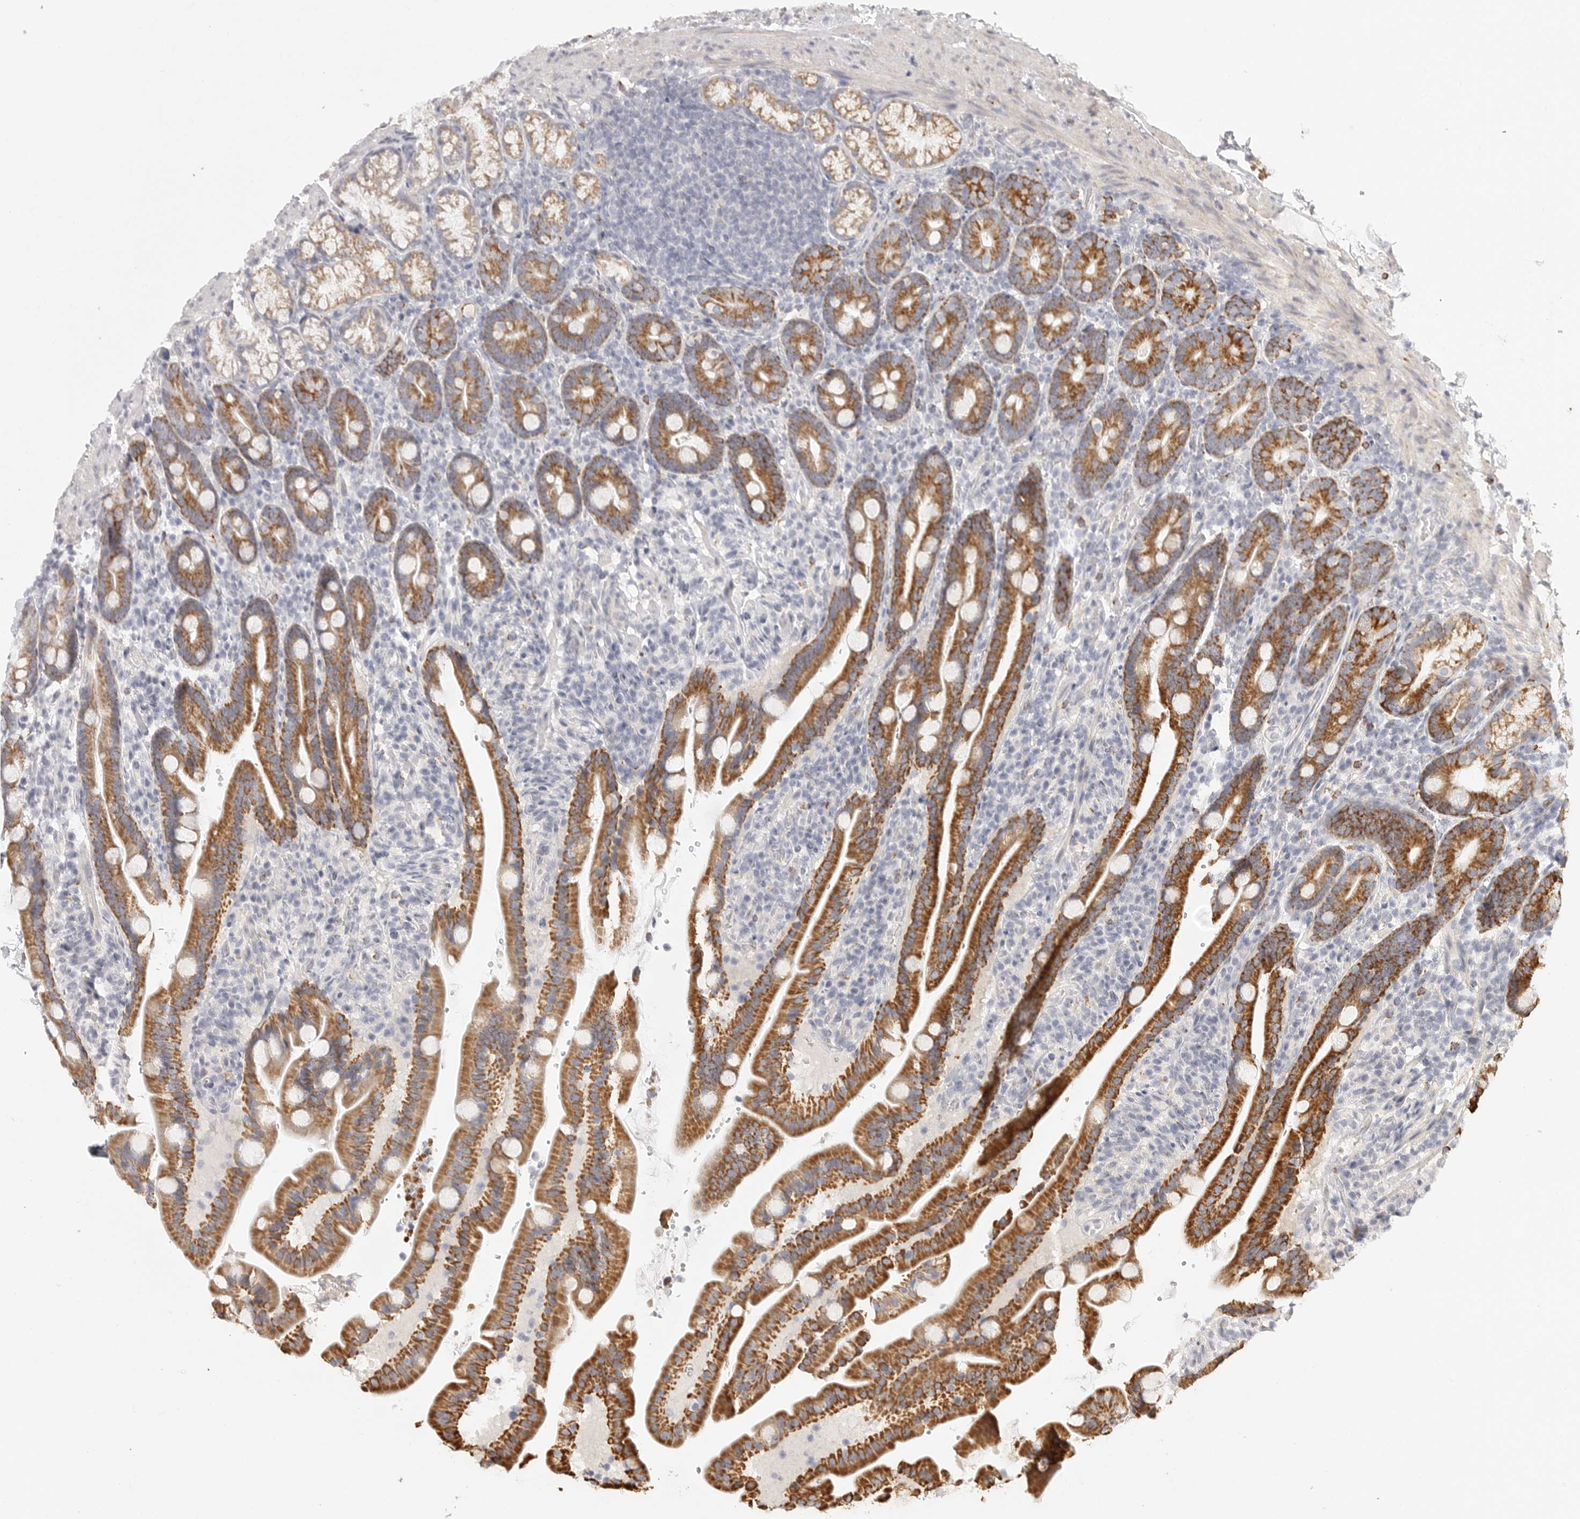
{"staining": {"intensity": "strong", "quantity": ">75%", "location": "cytoplasmic/membranous"}, "tissue": "duodenum", "cell_type": "Glandular cells", "image_type": "normal", "snomed": [{"axis": "morphology", "description": "Normal tissue, NOS"}, {"axis": "topography", "description": "Duodenum"}], "caption": "This image demonstrates immunohistochemistry staining of benign duodenum, with high strong cytoplasmic/membranous expression in about >75% of glandular cells.", "gene": "ELP3", "patient": {"sex": "male", "age": 54}}